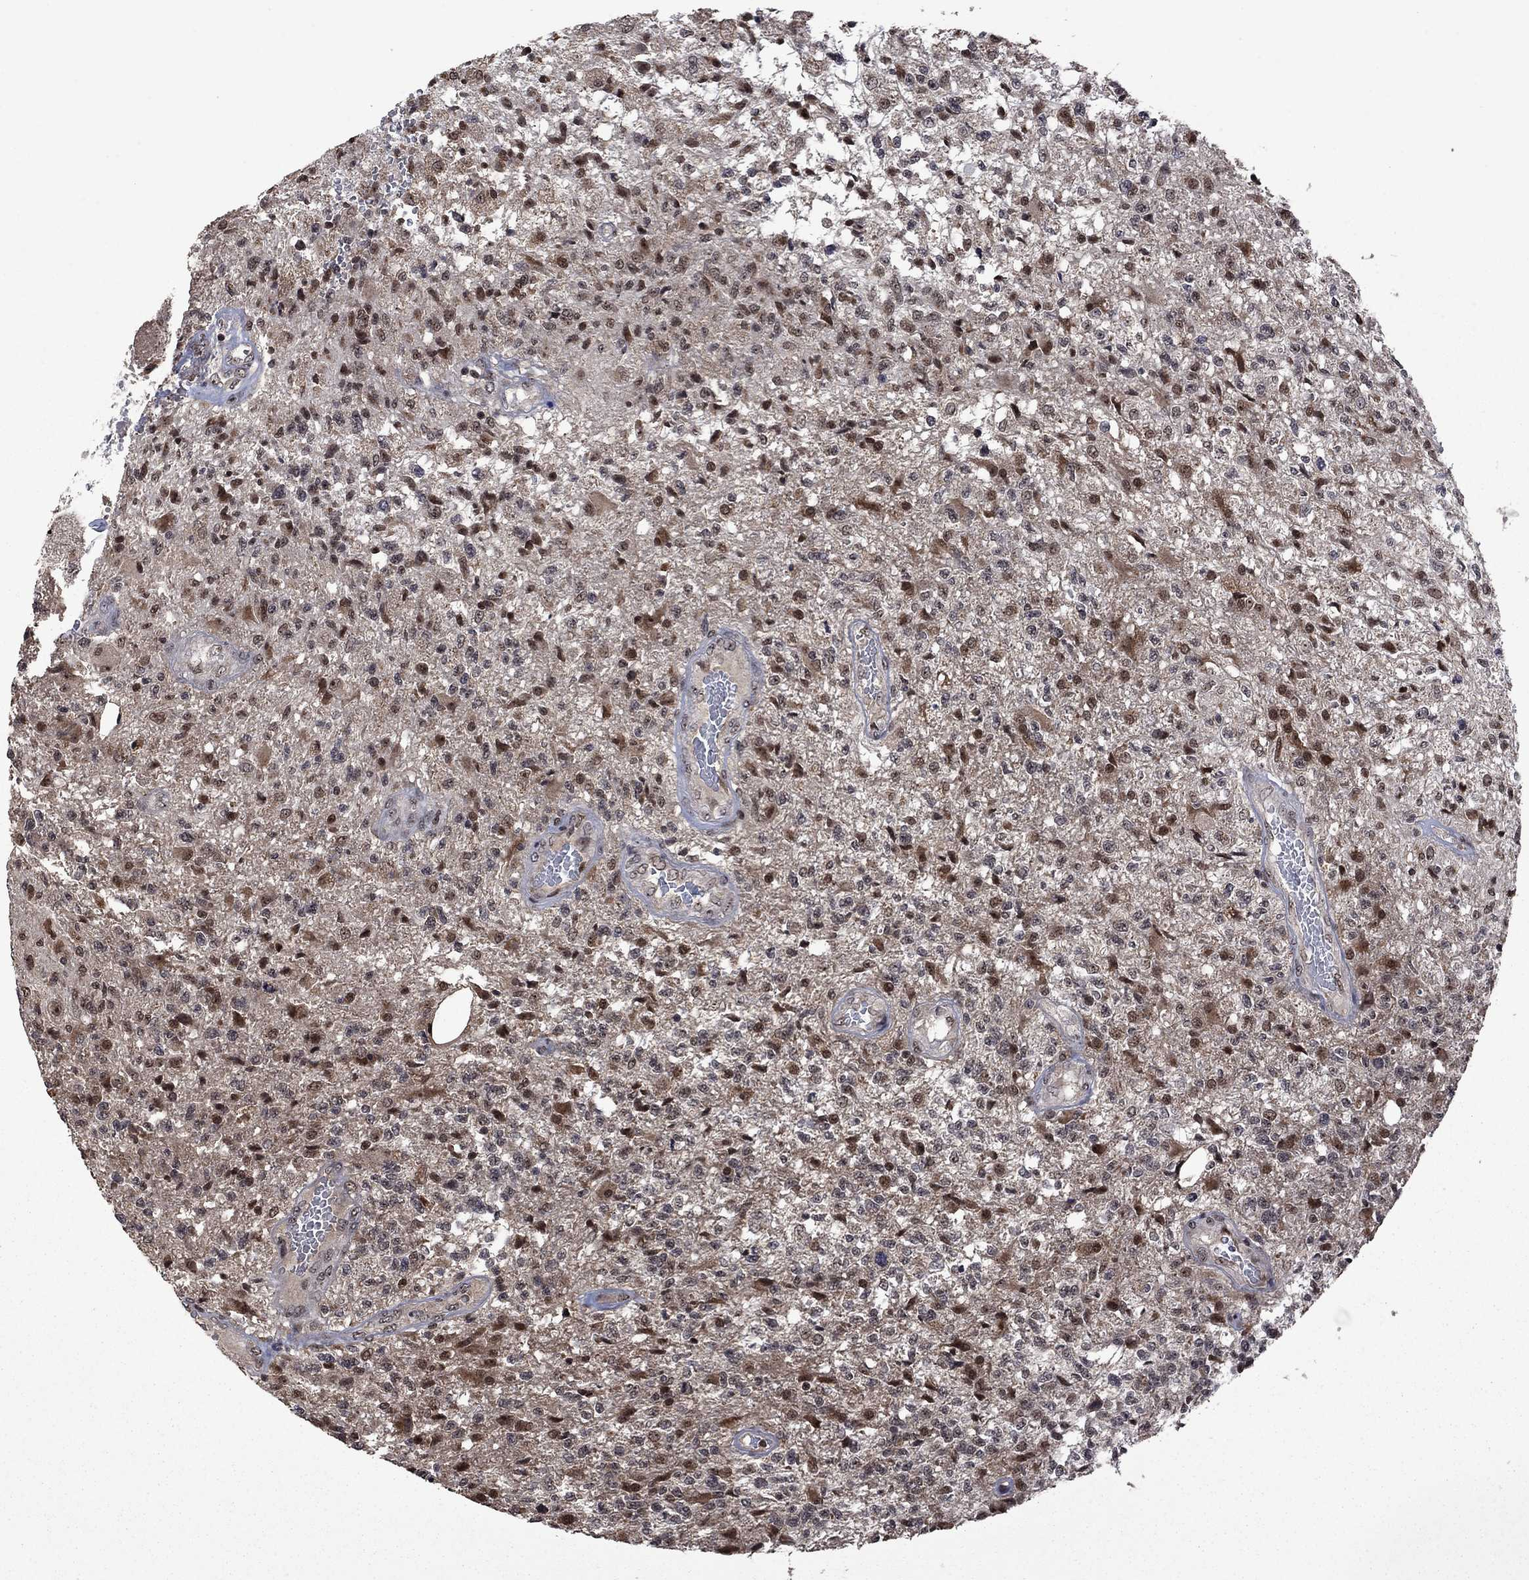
{"staining": {"intensity": "moderate", "quantity": "25%-75%", "location": "nuclear"}, "tissue": "glioma", "cell_type": "Tumor cells", "image_type": "cancer", "snomed": [{"axis": "morphology", "description": "Glioma, malignant, High grade"}, {"axis": "topography", "description": "Brain"}], "caption": "DAB immunohistochemical staining of high-grade glioma (malignant) reveals moderate nuclear protein expression in approximately 25%-75% of tumor cells.", "gene": "FBL", "patient": {"sex": "male", "age": 56}}